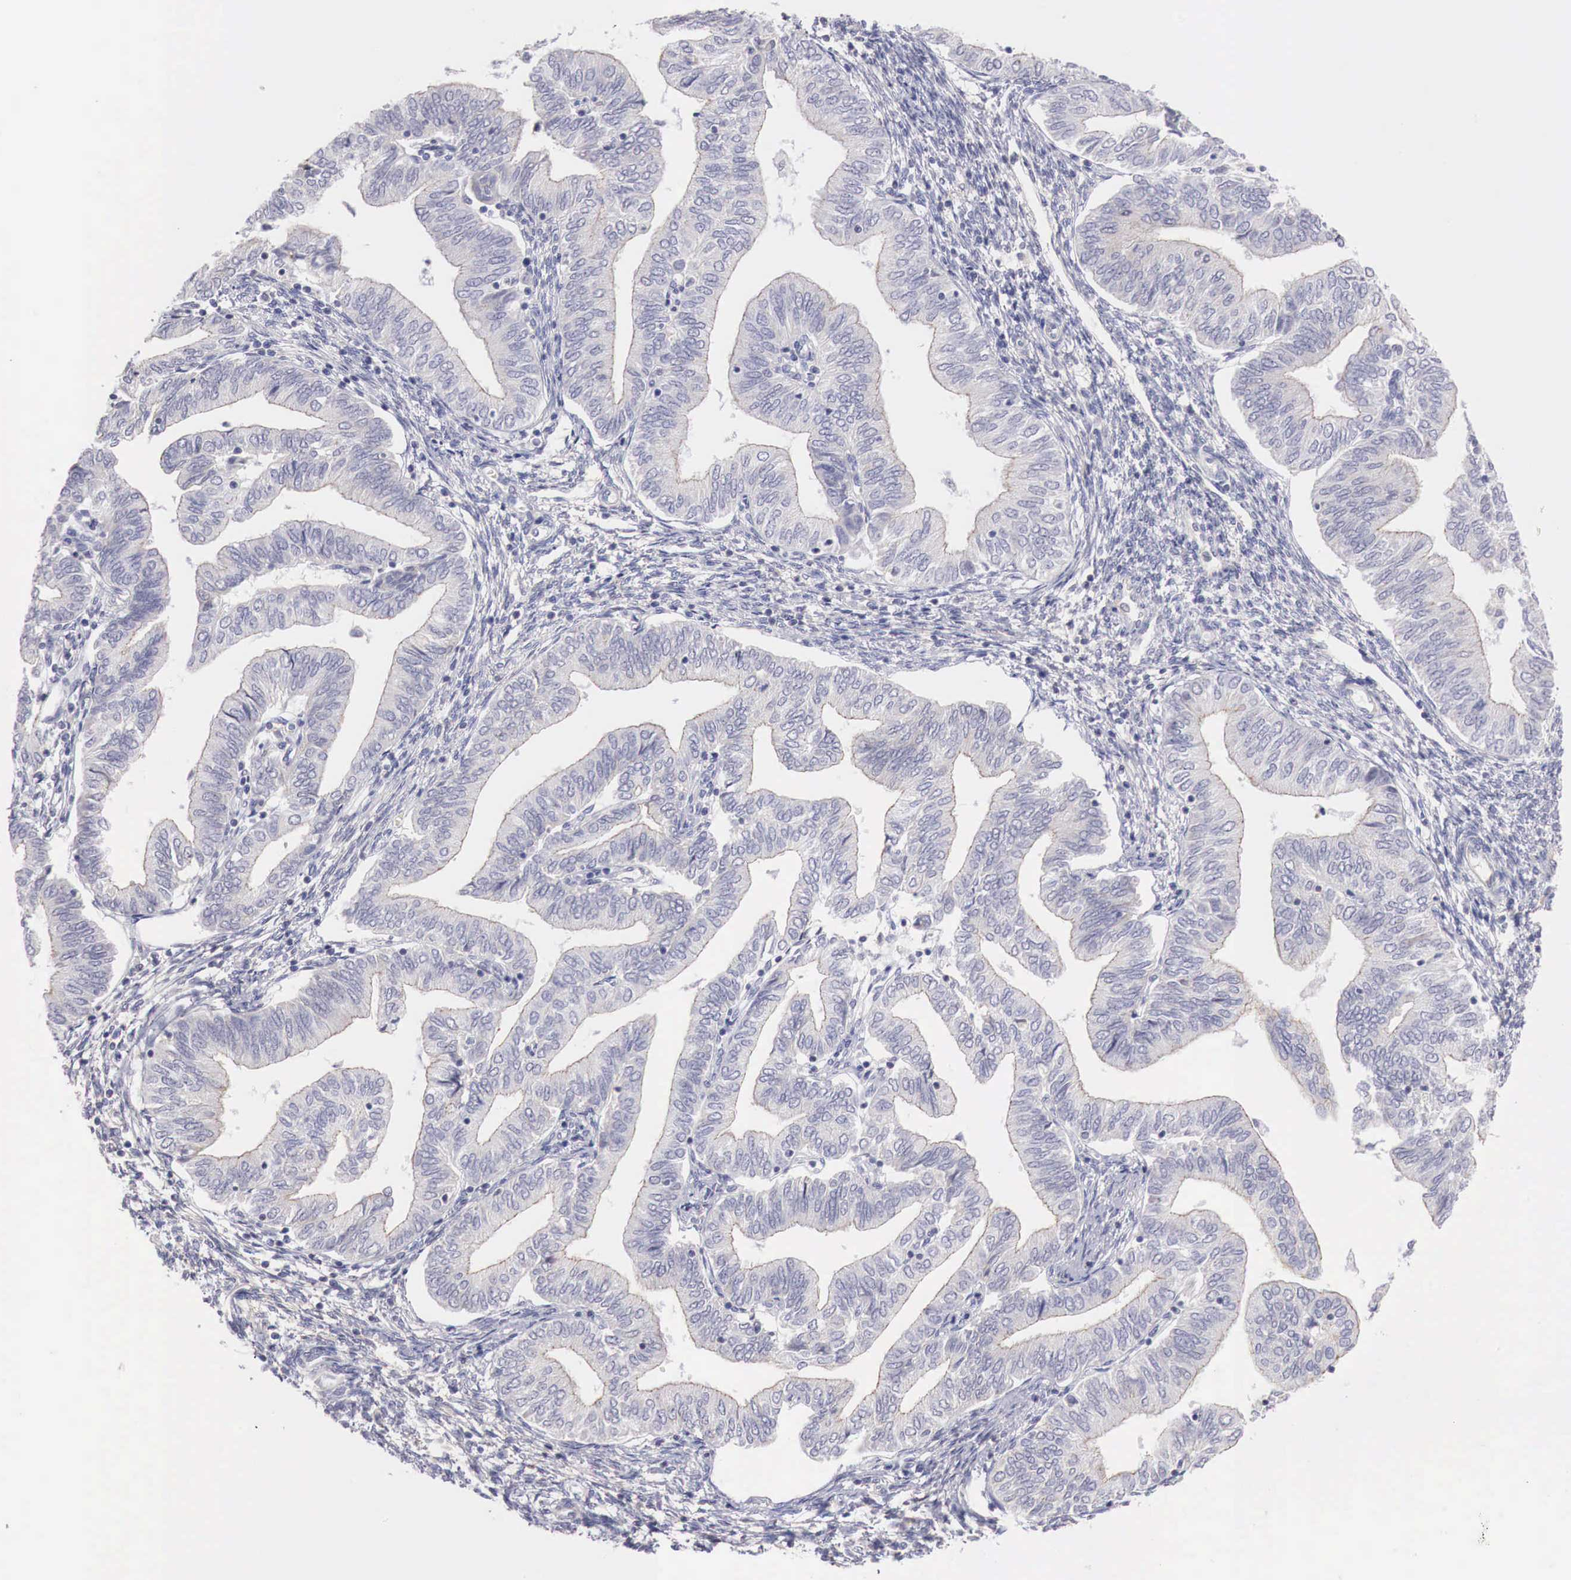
{"staining": {"intensity": "negative", "quantity": "none", "location": "none"}, "tissue": "endometrial cancer", "cell_type": "Tumor cells", "image_type": "cancer", "snomed": [{"axis": "morphology", "description": "Adenocarcinoma, NOS"}, {"axis": "topography", "description": "Endometrium"}], "caption": "High magnification brightfield microscopy of adenocarcinoma (endometrial) stained with DAB (brown) and counterstained with hematoxylin (blue): tumor cells show no significant staining.", "gene": "TRIM13", "patient": {"sex": "female", "age": 51}}